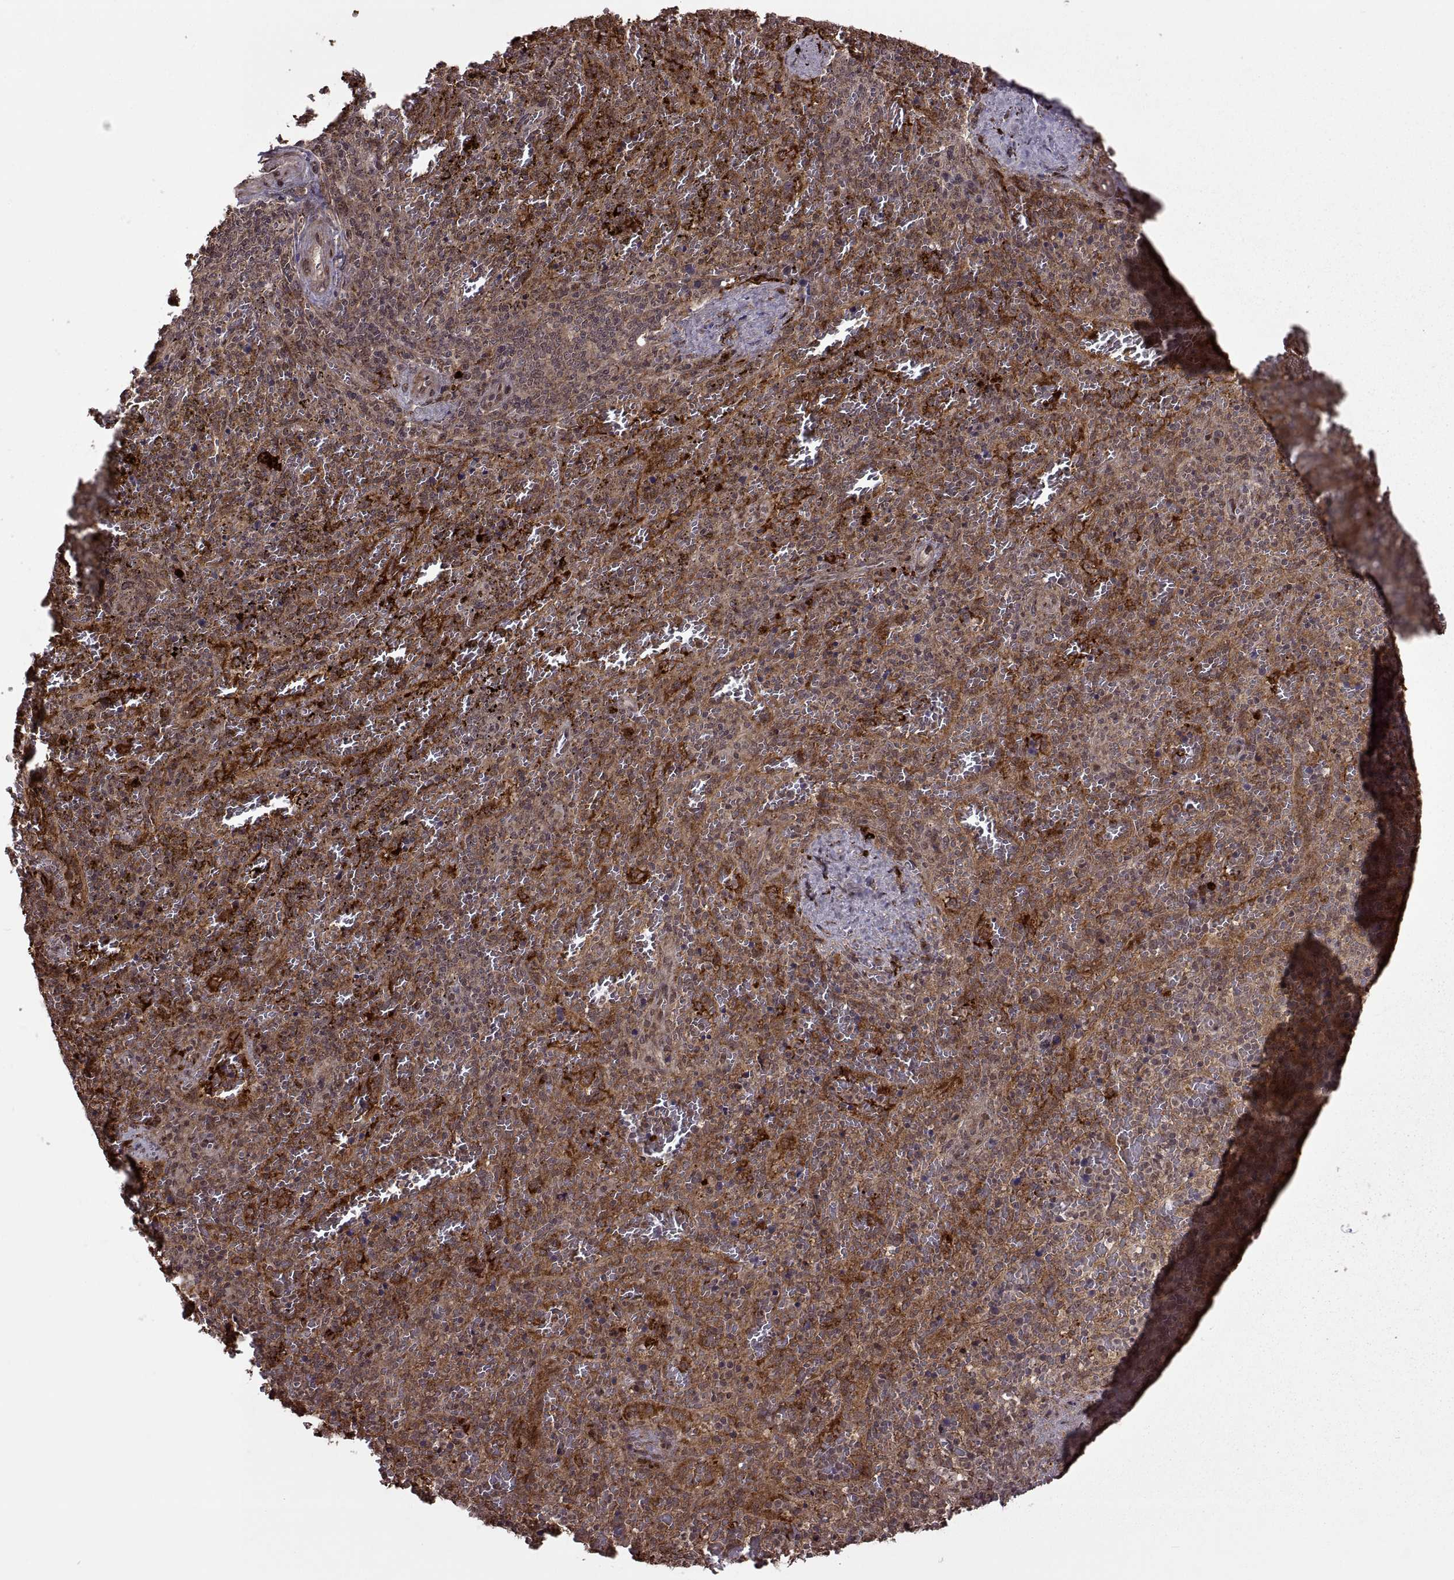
{"staining": {"intensity": "moderate", "quantity": "25%-75%", "location": "cytoplasmic/membranous"}, "tissue": "spleen", "cell_type": "Cells in red pulp", "image_type": "normal", "snomed": [{"axis": "morphology", "description": "Normal tissue, NOS"}, {"axis": "topography", "description": "Spleen"}], "caption": "This is an image of immunohistochemistry staining of benign spleen, which shows moderate positivity in the cytoplasmic/membranous of cells in red pulp.", "gene": "PTOV1", "patient": {"sex": "female", "age": 50}}